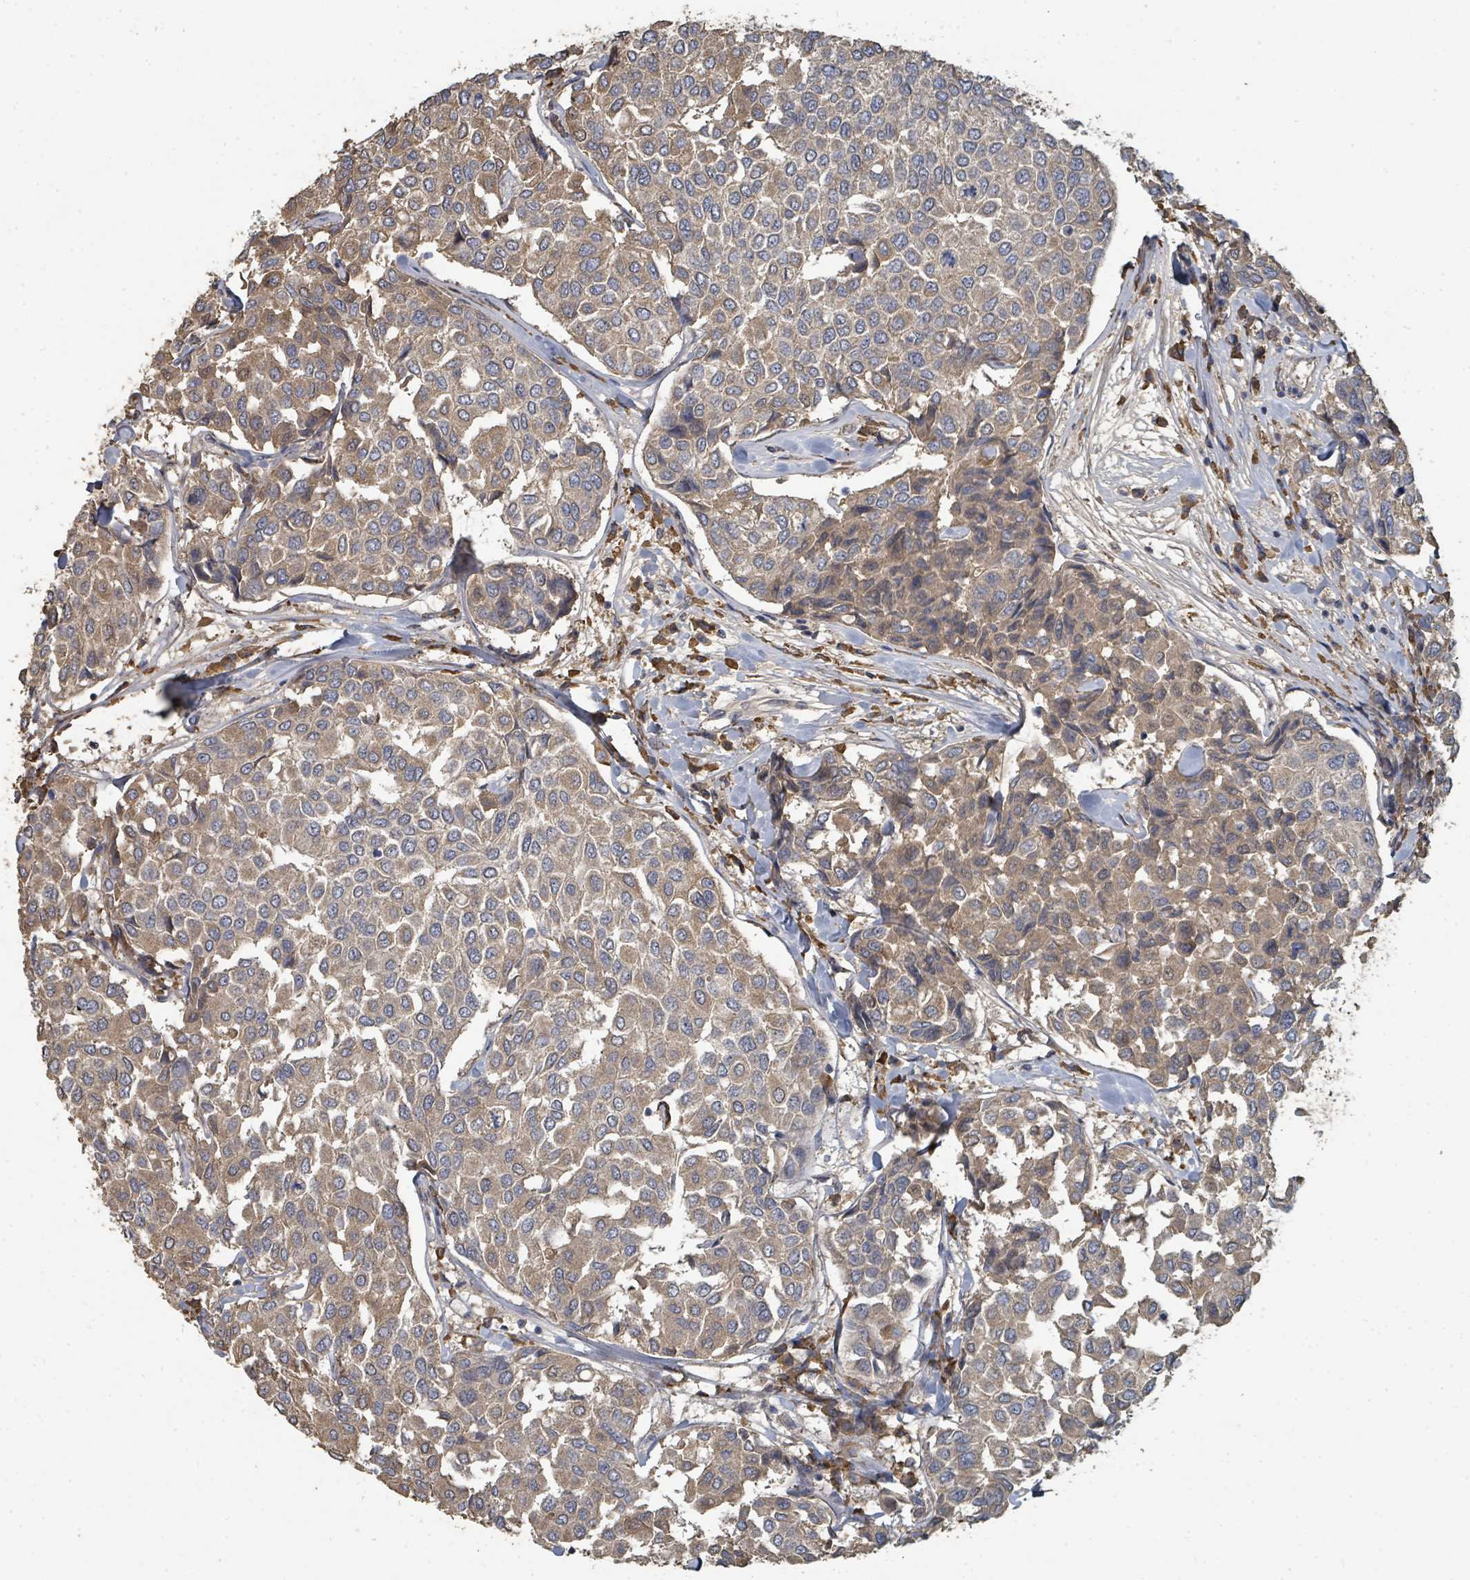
{"staining": {"intensity": "moderate", "quantity": ">75%", "location": "cytoplasmic/membranous"}, "tissue": "breast cancer", "cell_type": "Tumor cells", "image_type": "cancer", "snomed": [{"axis": "morphology", "description": "Duct carcinoma"}, {"axis": "topography", "description": "Breast"}], "caption": "Protein staining by IHC shows moderate cytoplasmic/membranous staining in about >75% of tumor cells in breast cancer (invasive ductal carcinoma). (DAB IHC with brightfield microscopy, high magnification).", "gene": "WDFY1", "patient": {"sex": "female", "age": 55}}